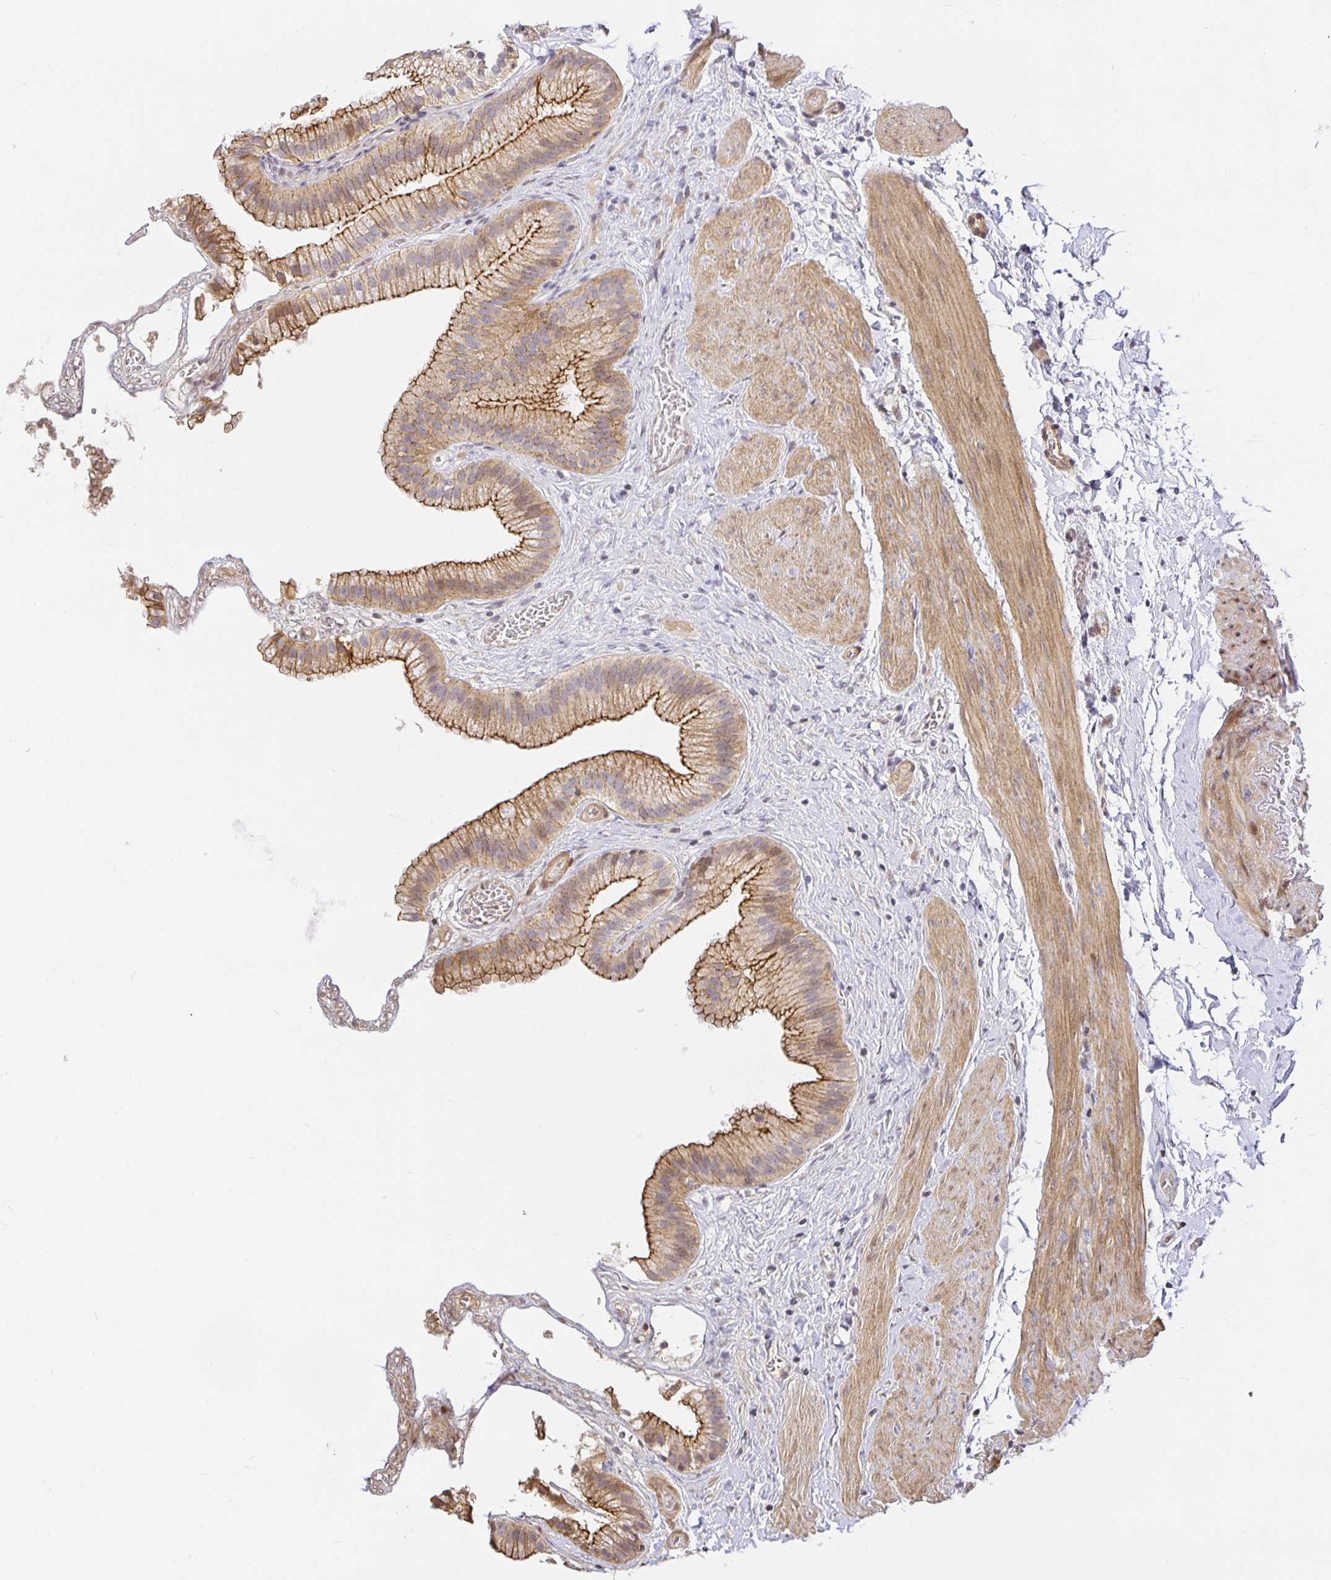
{"staining": {"intensity": "moderate", "quantity": ">75%", "location": "cytoplasmic/membranous"}, "tissue": "gallbladder", "cell_type": "Glandular cells", "image_type": "normal", "snomed": [{"axis": "morphology", "description": "Normal tissue, NOS"}, {"axis": "topography", "description": "Gallbladder"}], "caption": "Gallbladder stained with immunohistochemistry (IHC) exhibits moderate cytoplasmic/membranous positivity in approximately >75% of glandular cells.", "gene": "TJP3", "patient": {"sex": "female", "age": 63}}